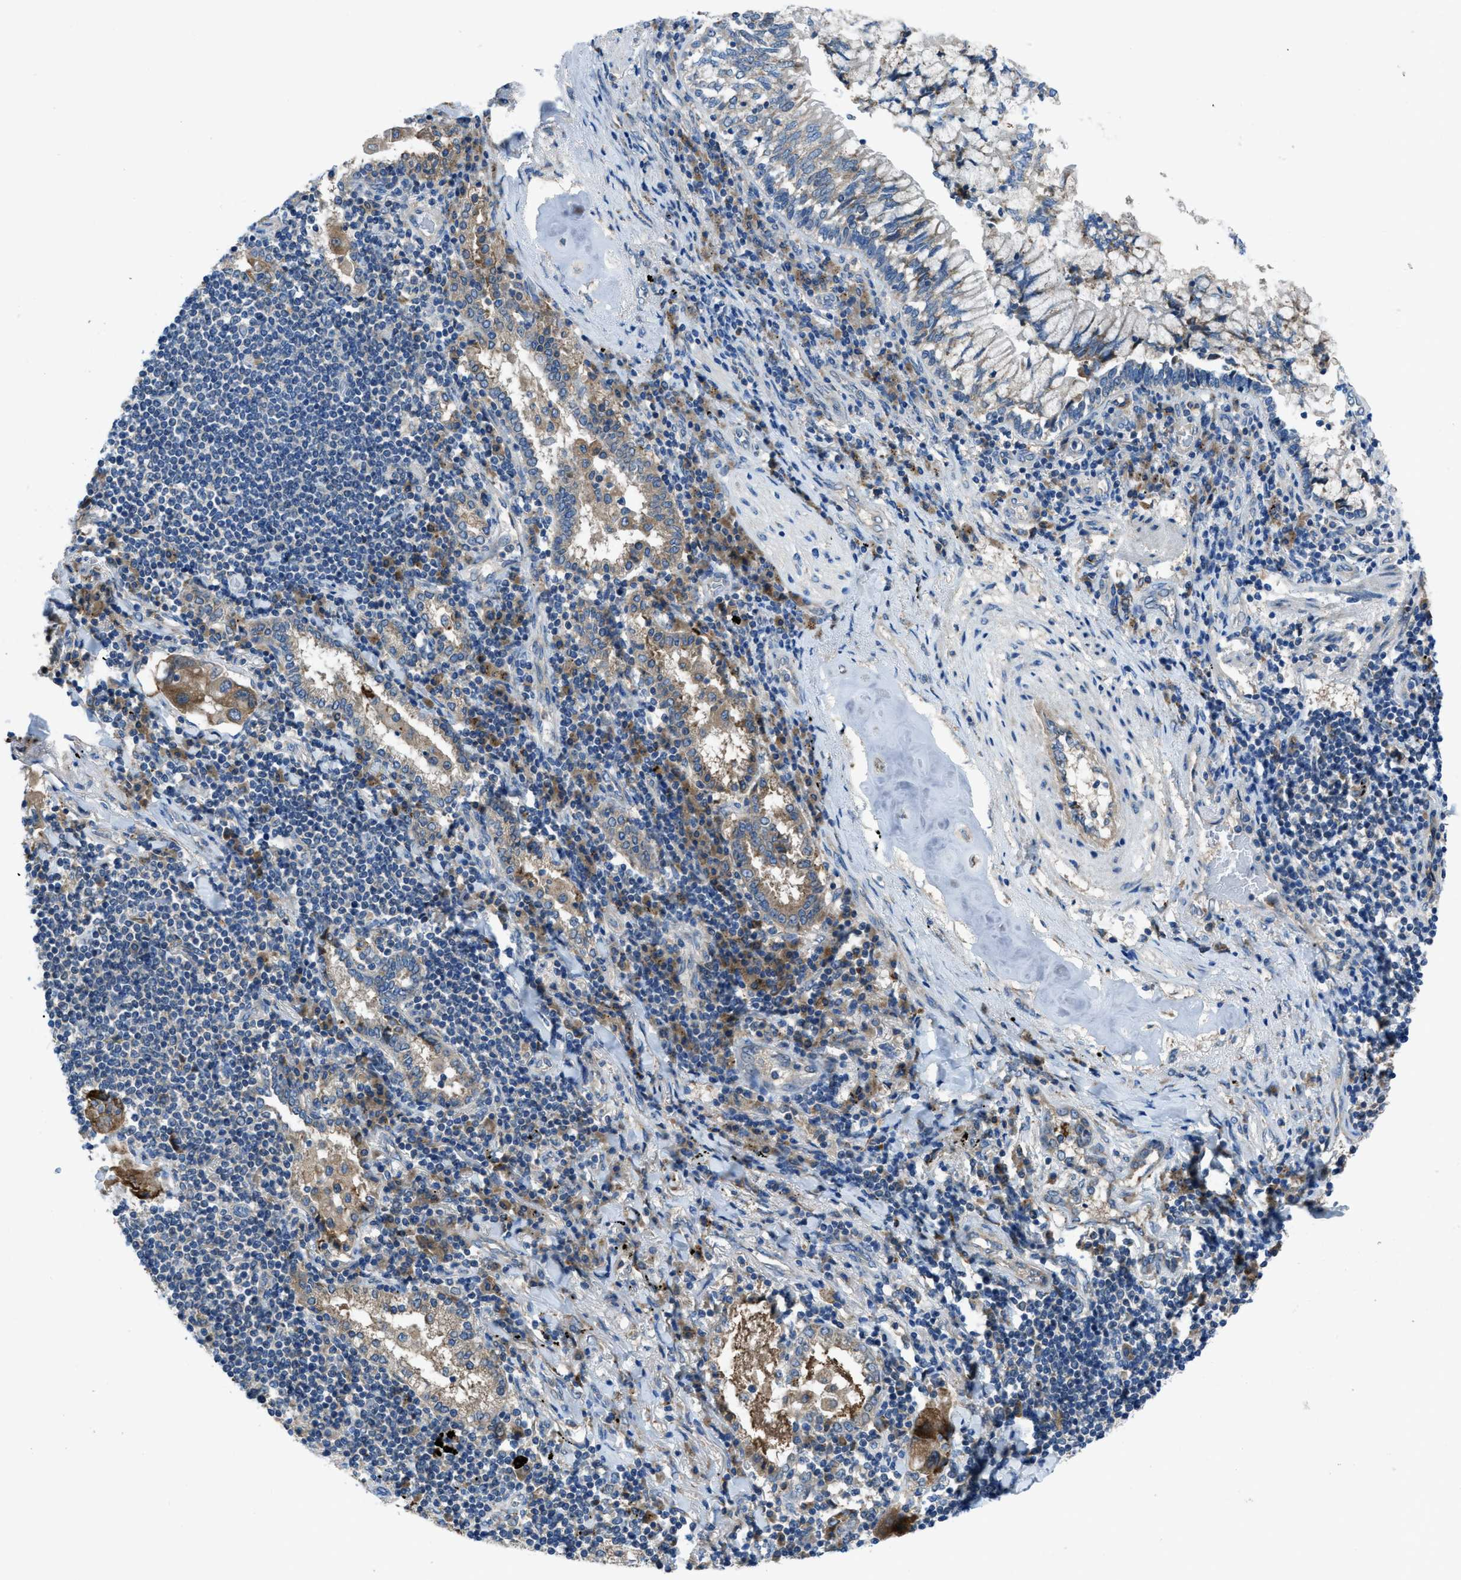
{"staining": {"intensity": "moderate", "quantity": ">75%", "location": "cytoplasmic/membranous"}, "tissue": "lung cancer", "cell_type": "Tumor cells", "image_type": "cancer", "snomed": [{"axis": "morphology", "description": "Adenocarcinoma, NOS"}, {"axis": "topography", "description": "Lung"}], "caption": "A high-resolution image shows immunohistochemistry (IHC) staining of lung cancer, which displays moderate cytoplasmic/membranous staining in about >75% of tumor cells.", "gene": "MAP3K20", "patient": {"sex": "female", "age": 65}}